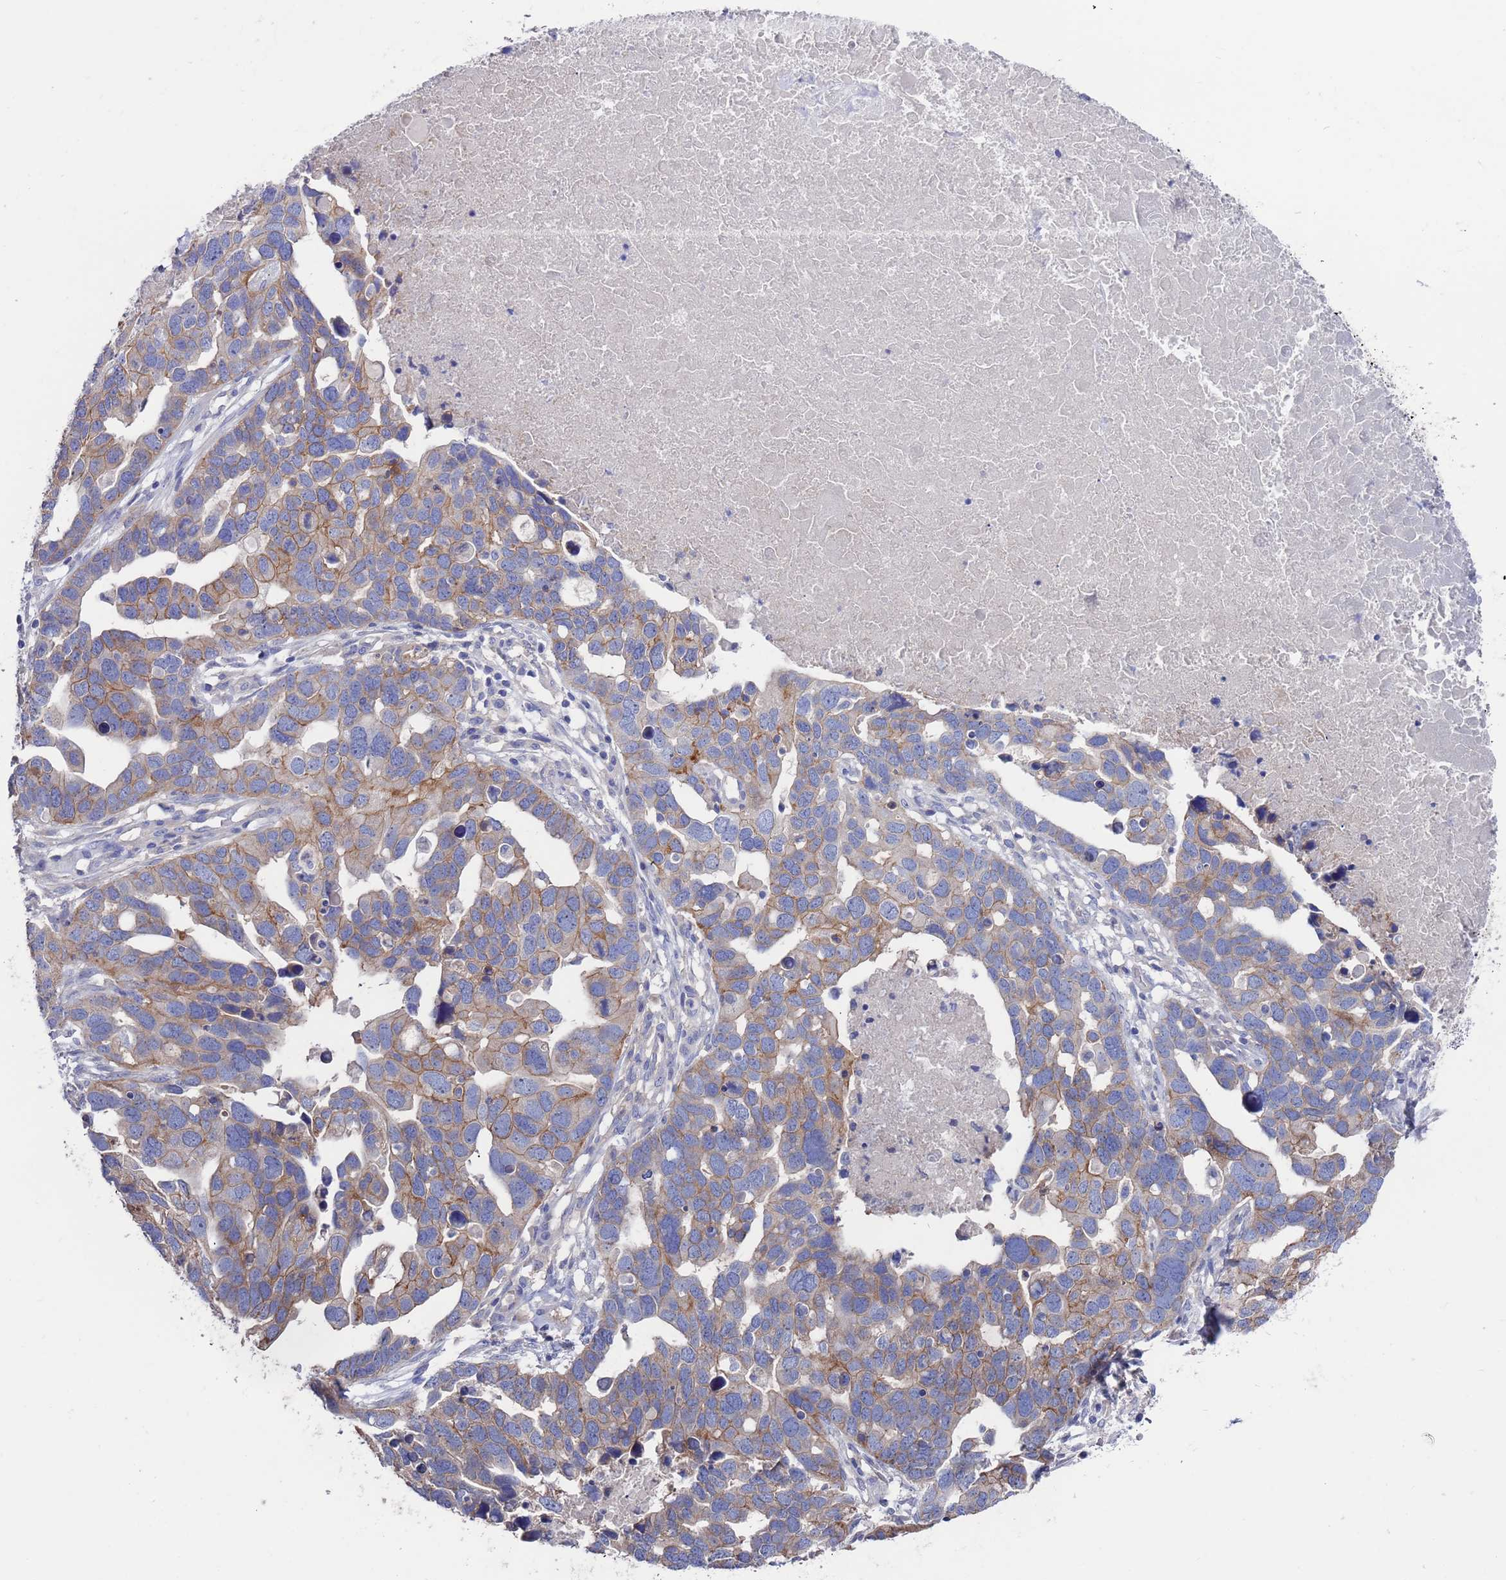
{"staining": {"intensity": "moderate", "quantity": "25%-75%", "location": "cytoplasmic/membranous"}, "tissue": "ovarian cancer", "cell_type": "Tumor cells", "image_type": "cancer", "snomed": [{"axis": "morphology", "description": "Cystadenocarcinoma, serous, NOS"}, {"axis": "topography", "description": "Ovary"}], "caption": "DAB (3,3'-diaminobenzidine) immunohistochemical staining of human ovarian cancer (serous cystadenocarcinoma) displays moderate cytoplasmic/membranous protein positivity in about 25%-75% of tumor cells.", "gene": "KRTCAP3", "patient": {"sex": "female", "age": 54}}